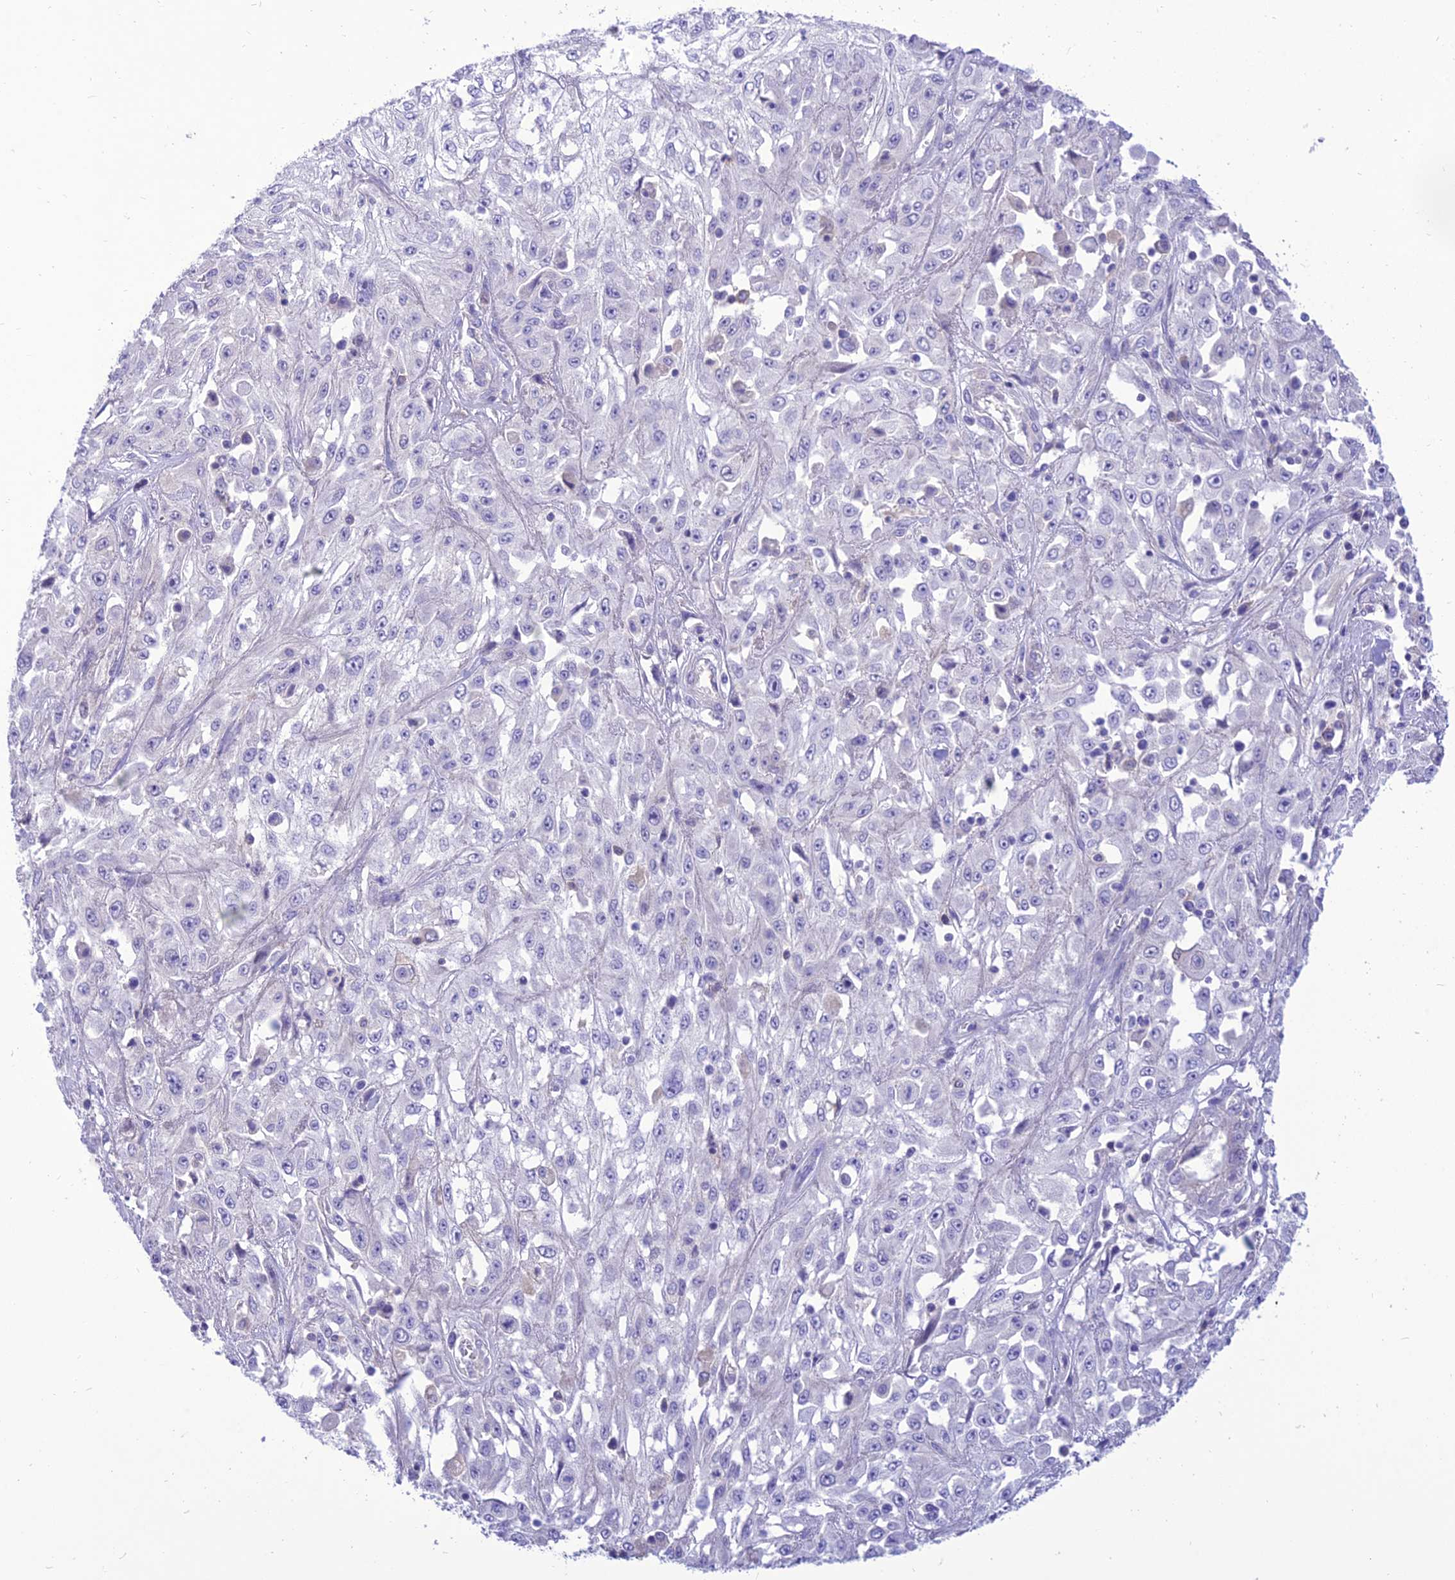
{"staining": {"intensity": "negative", "quantity": "none", "location": "none"}, "tissue": "skin cancer", "cell_type": "Tumor cells", "image_type": "cancer", "snomed": [{"axis": "morphology", "description": "Squamous cell carcinoma, NOS"}, {"axis": "morphology", "description": "Squamous cell carcinoma, metastatic, NOS"}, {"axis": "topography", "description": "Skin"}, {"axis": "topography", "description": "Lymph node"}], "caption": "This image is of skin cancer stained with immunohistochemistry to label a protein in brown with the nuclei are counter-stained blue. There is no expression in tumor cells. The staining was performed using DAB to visualize the protein expression in brown, while the nuclei were stained in blue with hematoxylin (Magnification: 20x).", "gene": "TEKT3", "patient": {"sex": "male", "age": 75}}